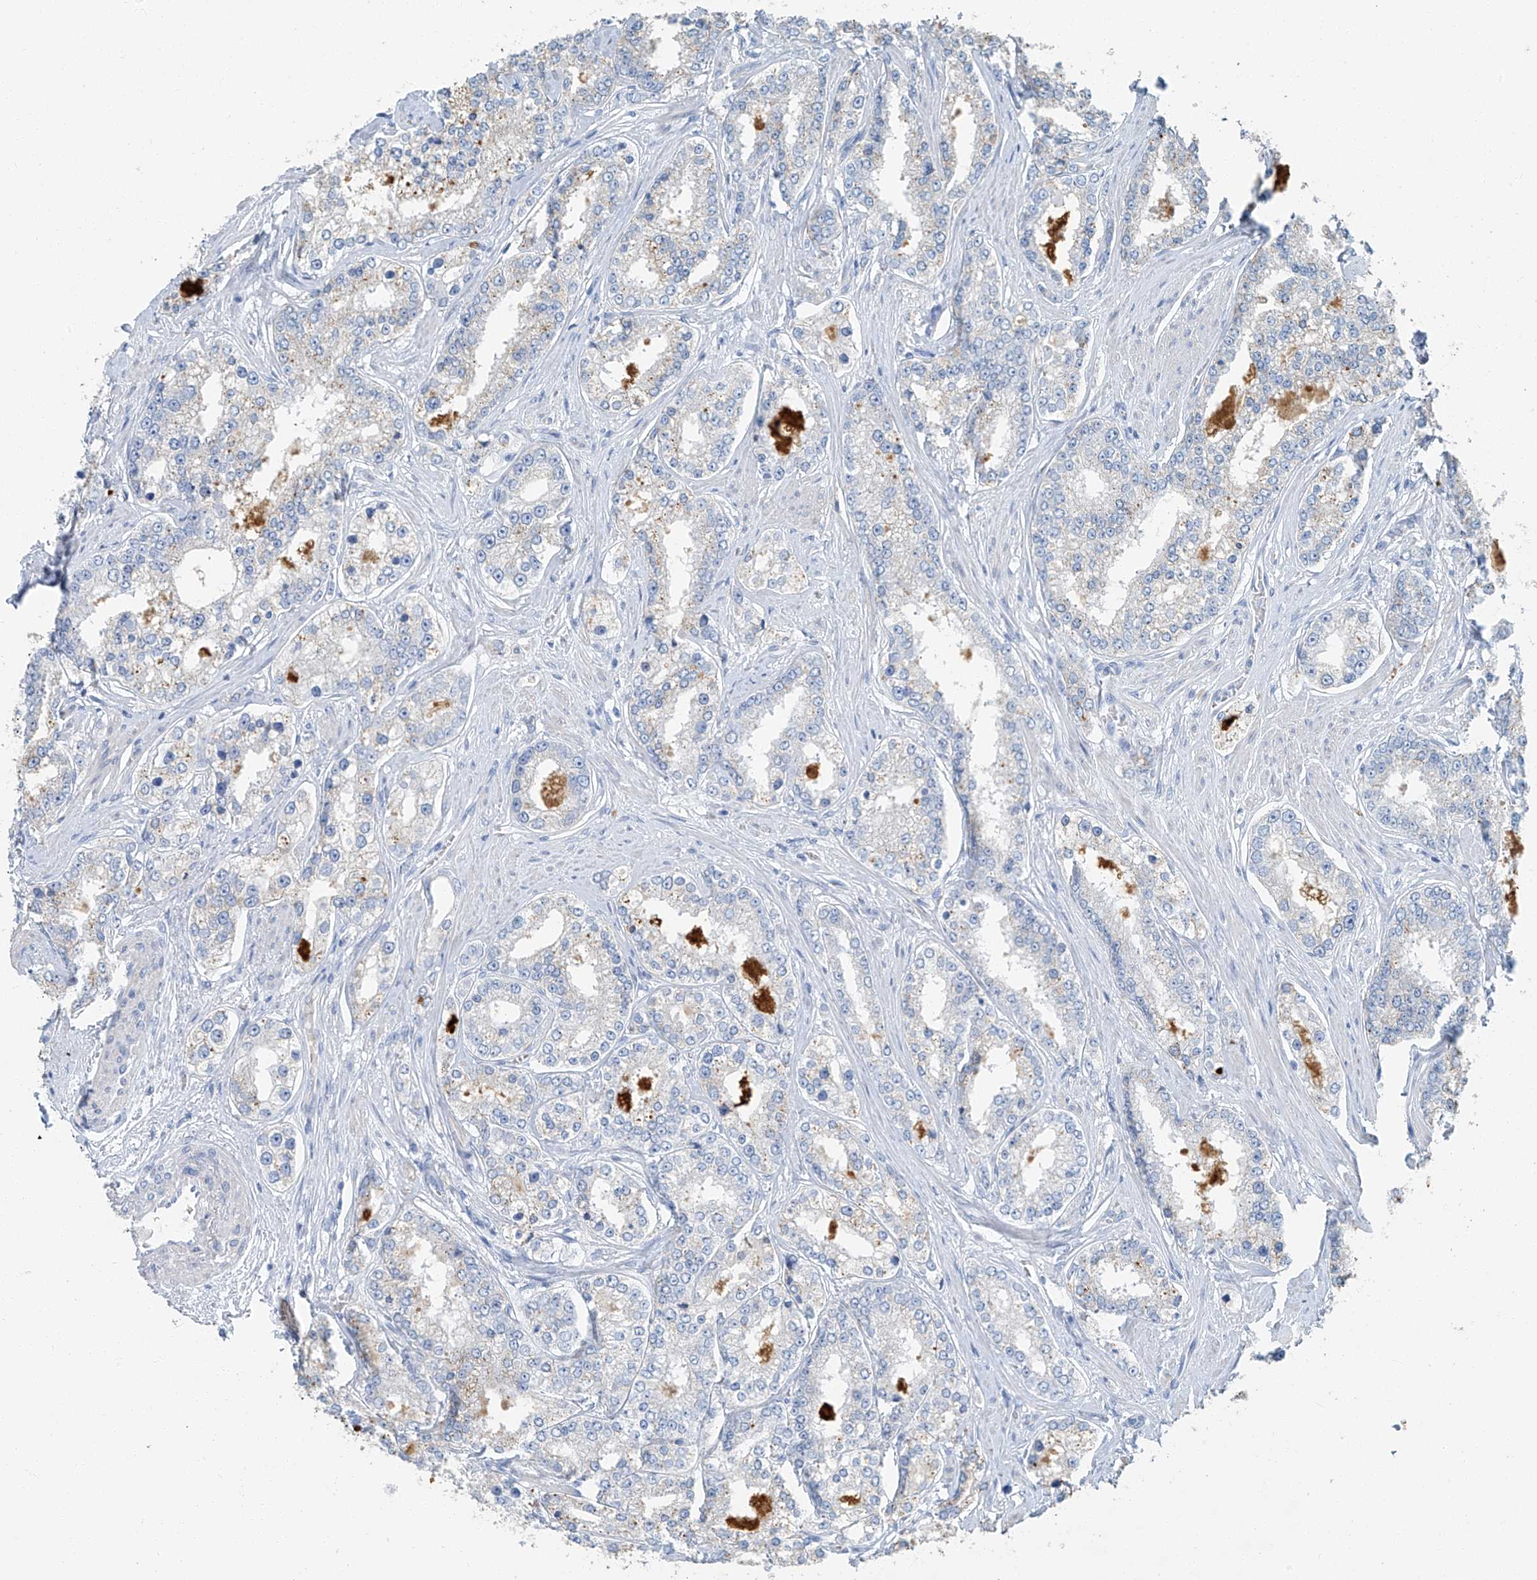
{"staining": {"intensity": "negative", "quantity": "none", "location": "none"}, "tissue": "prostate cancer", "cell_type": "Tumor cells", "image_type": "cancer", "snomed": [{"axis": "morphology", "description": "Normal tissue, NOS"}, {"axis": "morphology", "description": "Adenocarcinoma, High grade"}, {"axis": "topography", "description": "Prostate"}], "caption": "Tumor cells are negative for brown protein staining in high-grade adenocarcinoma (prostate).", "gene": "C1orf87", "patient": {"sex": "male", "age": 83}}